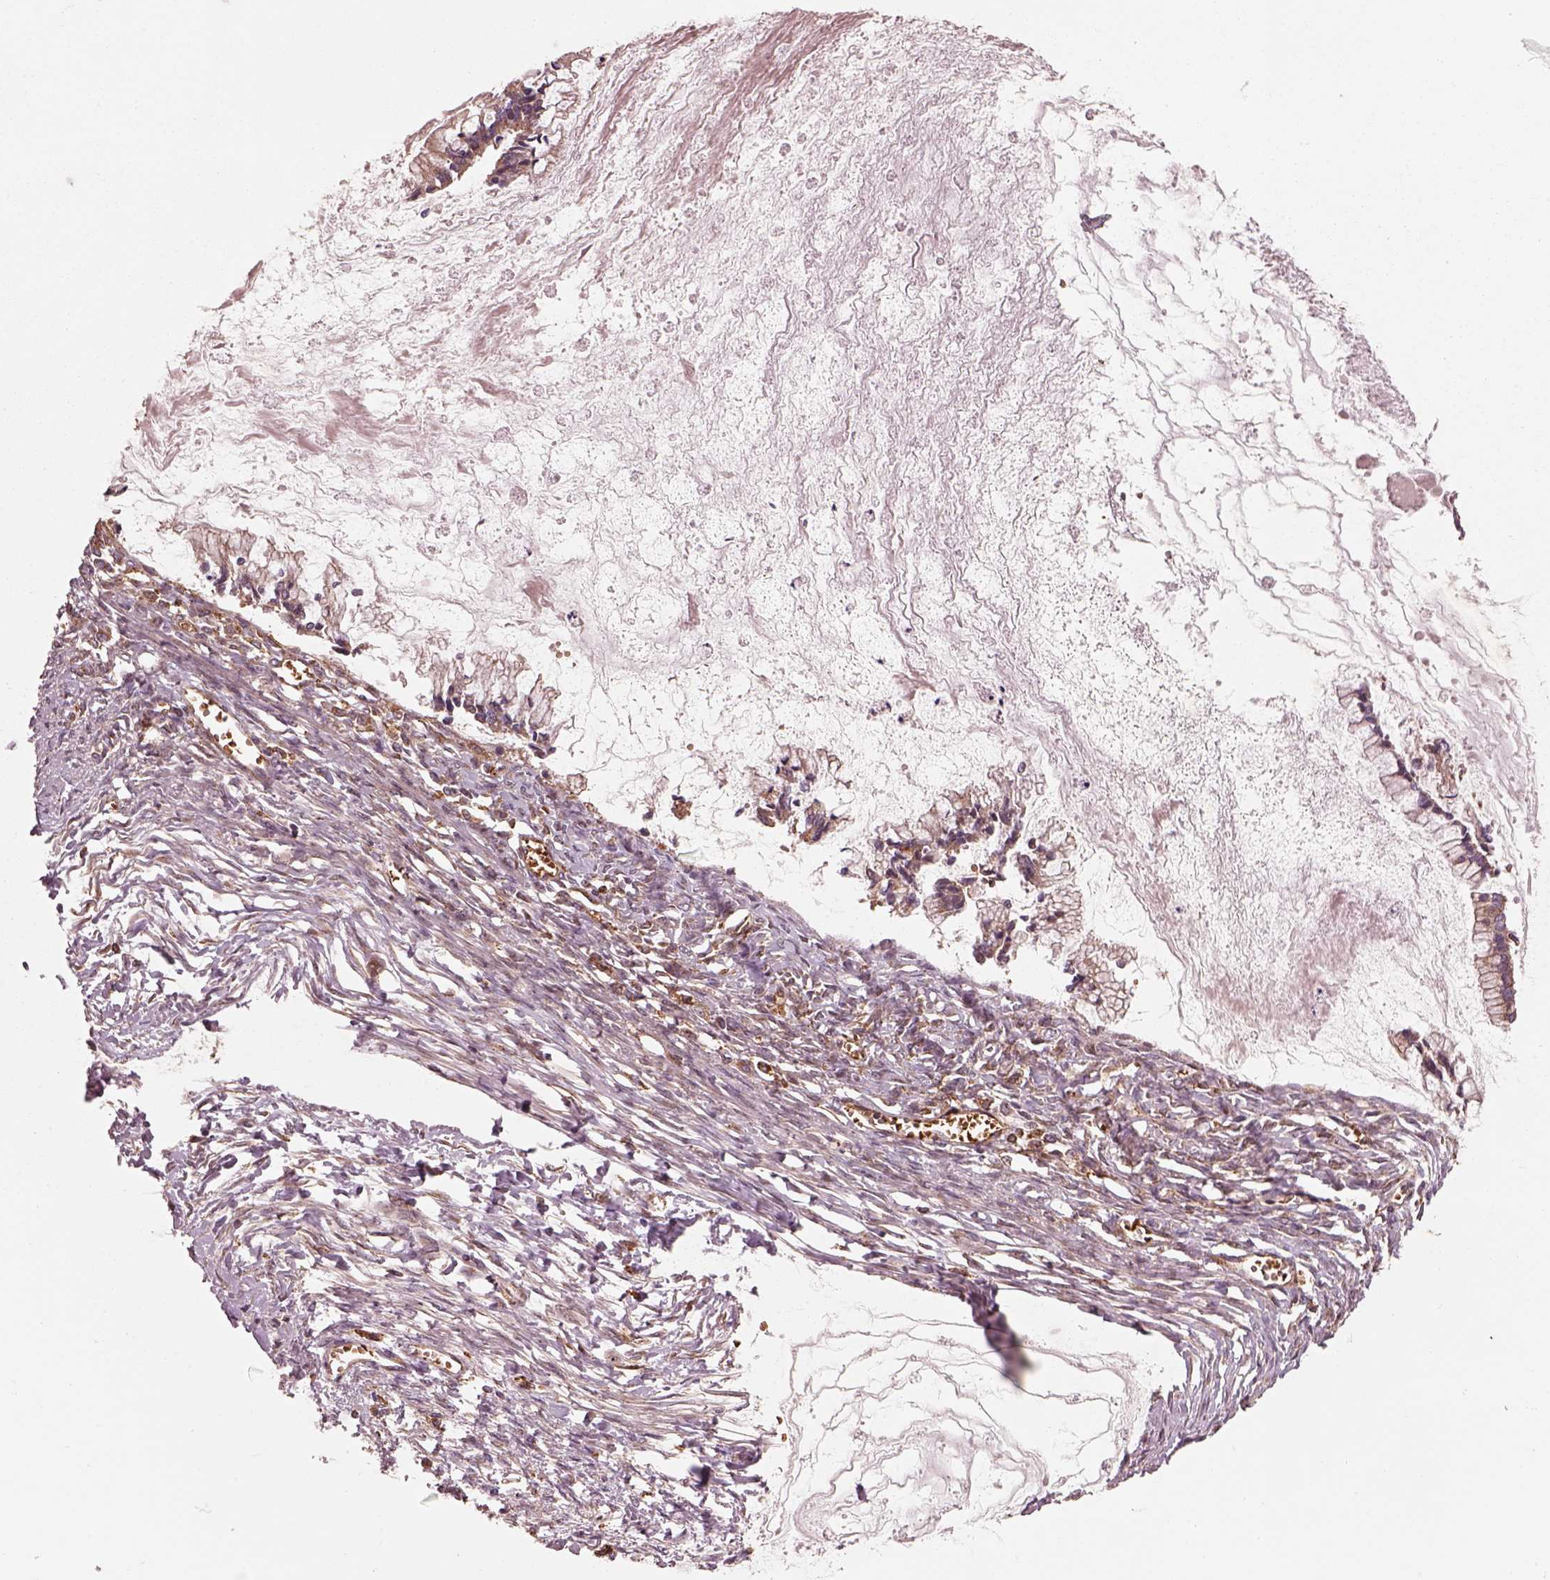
{"staining": {"intensity": "moderate", "quantity": "<25%", "location": "cytoplasmic/membranous"}, "tissue": "ovarian cancer", "cell_type": "Tumor cells", "image_type": "cancer", "snomed": [{"axis": "morphology", "description": "Cystadenocarcinoma, mucinous, NOS"}, {"axis": "topography", "description": "Ovary"}], "caption": "Immunohistochemical staining of mucinous cystadenocarcinoma (ovarian) displays moderate cytoplasmic/membranous protein positivity in about <25% of tumor cells.", "gene": "WASHC2A", "patient": {"sex": "female", "age": 67}}